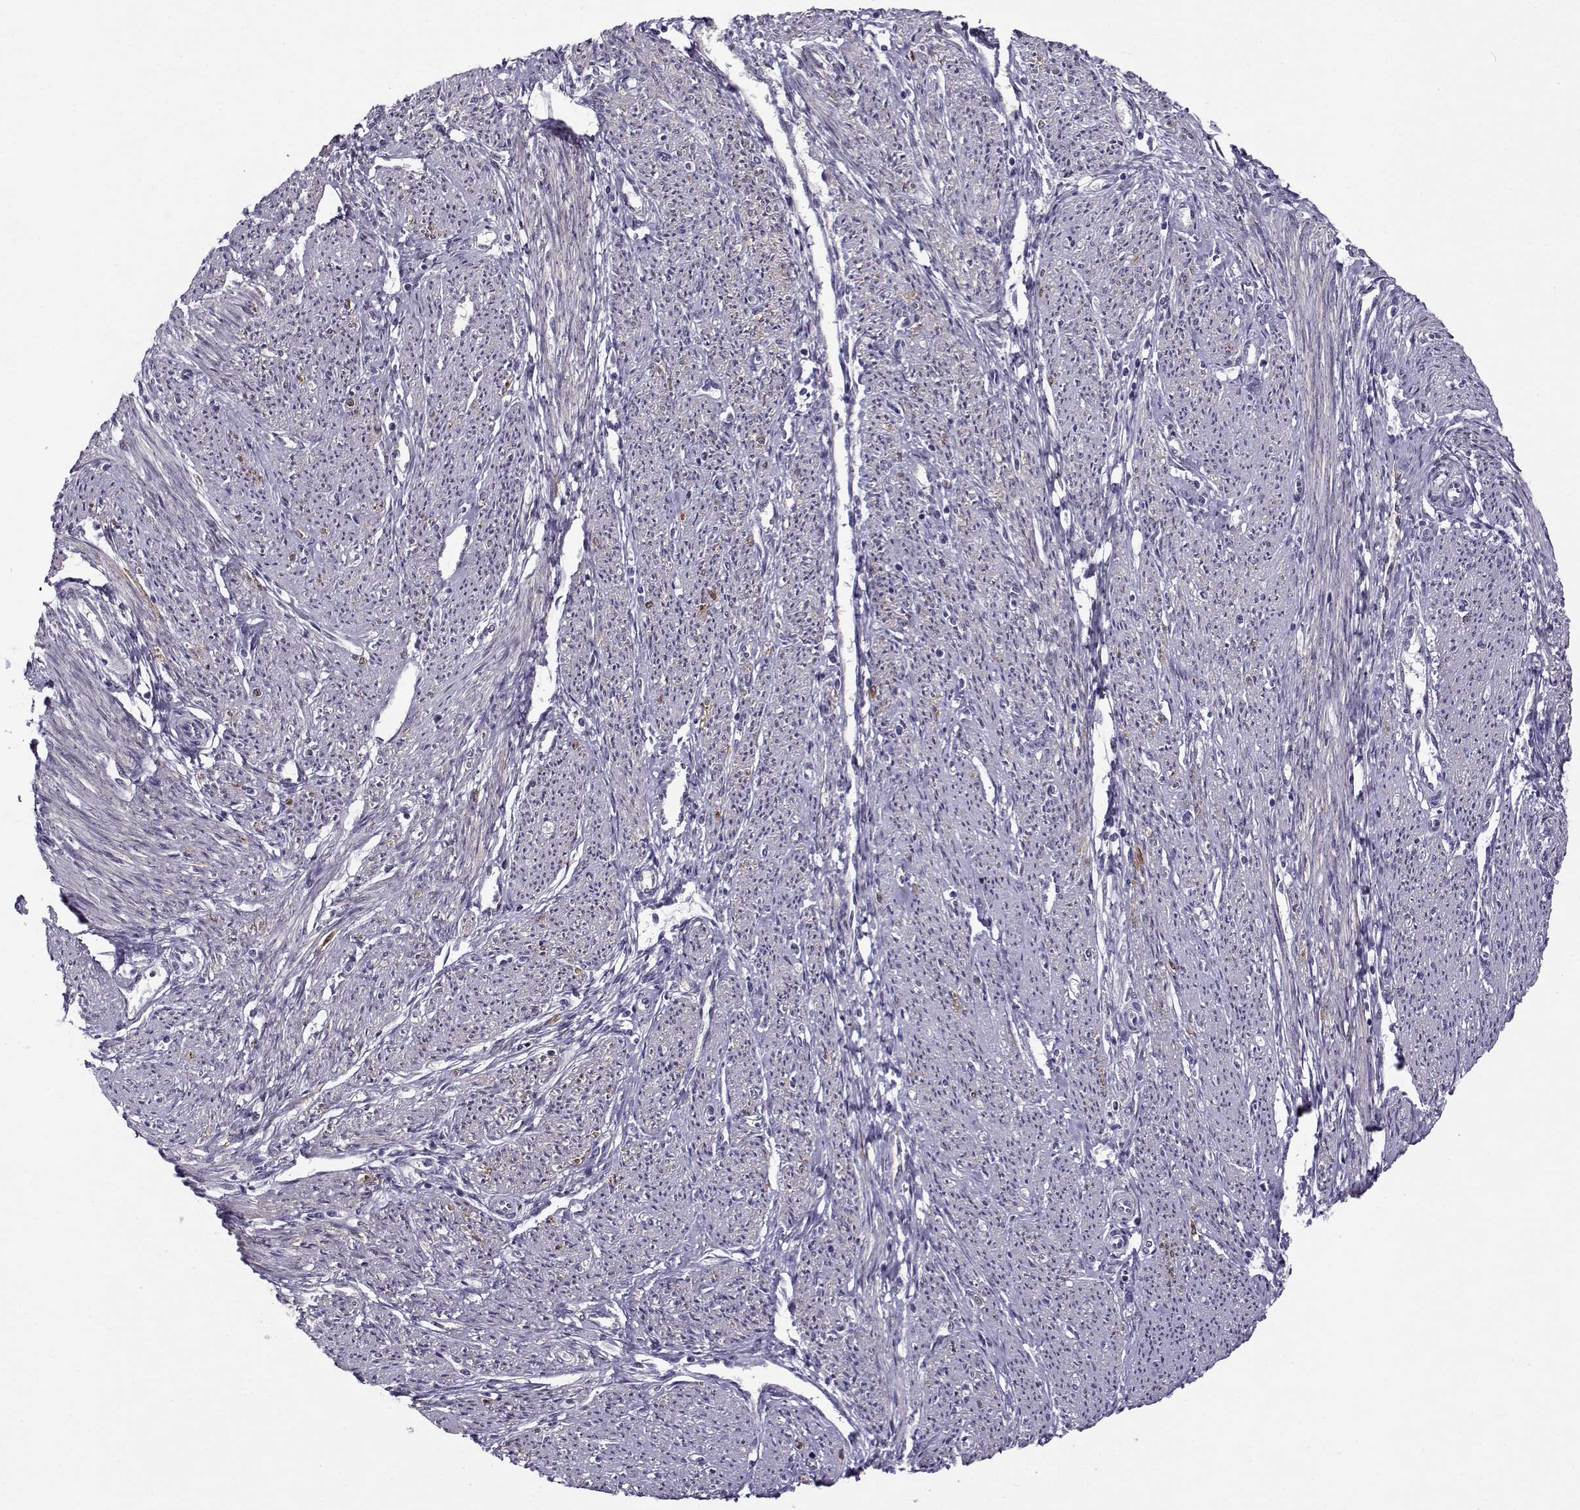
{"staining": {"intensity": "negative", "quantity": "none", "location": "none"}, "tissue": "endometrial cancer", "cell_type": "Tumor cells", "image_type": "cancer", "snomed": [{"axis": "morphology", "description": "Adenocarcinoma, NOS"}, {"axis": "topography", "description": "Endometrium"}], "caption": "A micrograph of adenocarcinoma (endometrial) stained for a protein shows no brown staining in tumor cells. (DAB (3,3'-diaminobenzidine) IHC, high magnification).", "gene": "BACH1", "patient": {"sex": "female", "age": 58}}